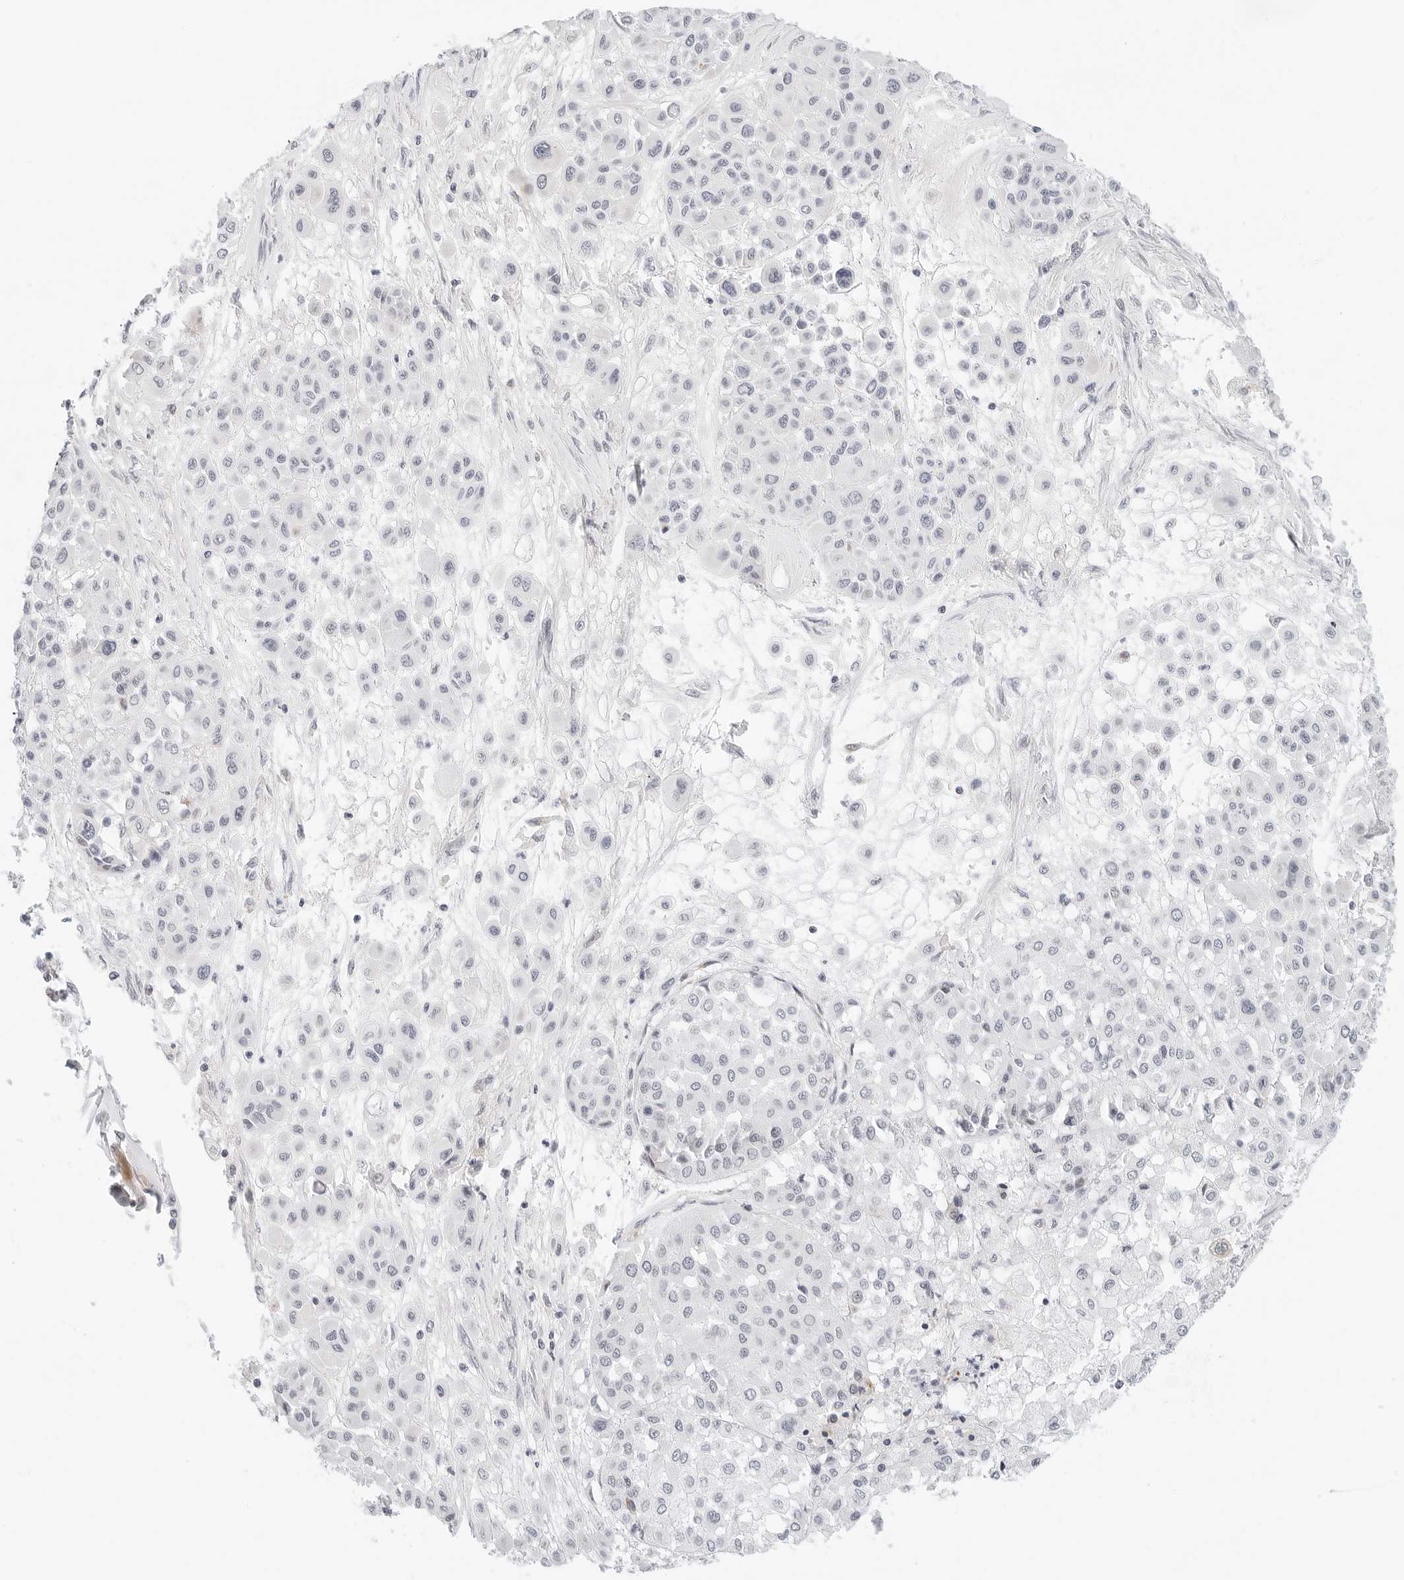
{"staining": {"intensity": "negative", "quantity": "none", "location": "none"}, "tissue": "melanoma", "cell_type": "Tumor cells", "image_type": "cancer", "snomed": [{"axis": "morphology", "description": "Malignant melanoma, Metastatic site"}, {"axis": "topography", "description": "Soft tissue"}], "caption": "Human melanoma stained for a protein using immunohistochemistry exhibits no staining in tumor cells.", "gene": "PARP10", "patient": {"sex": "male", "age": 41}}